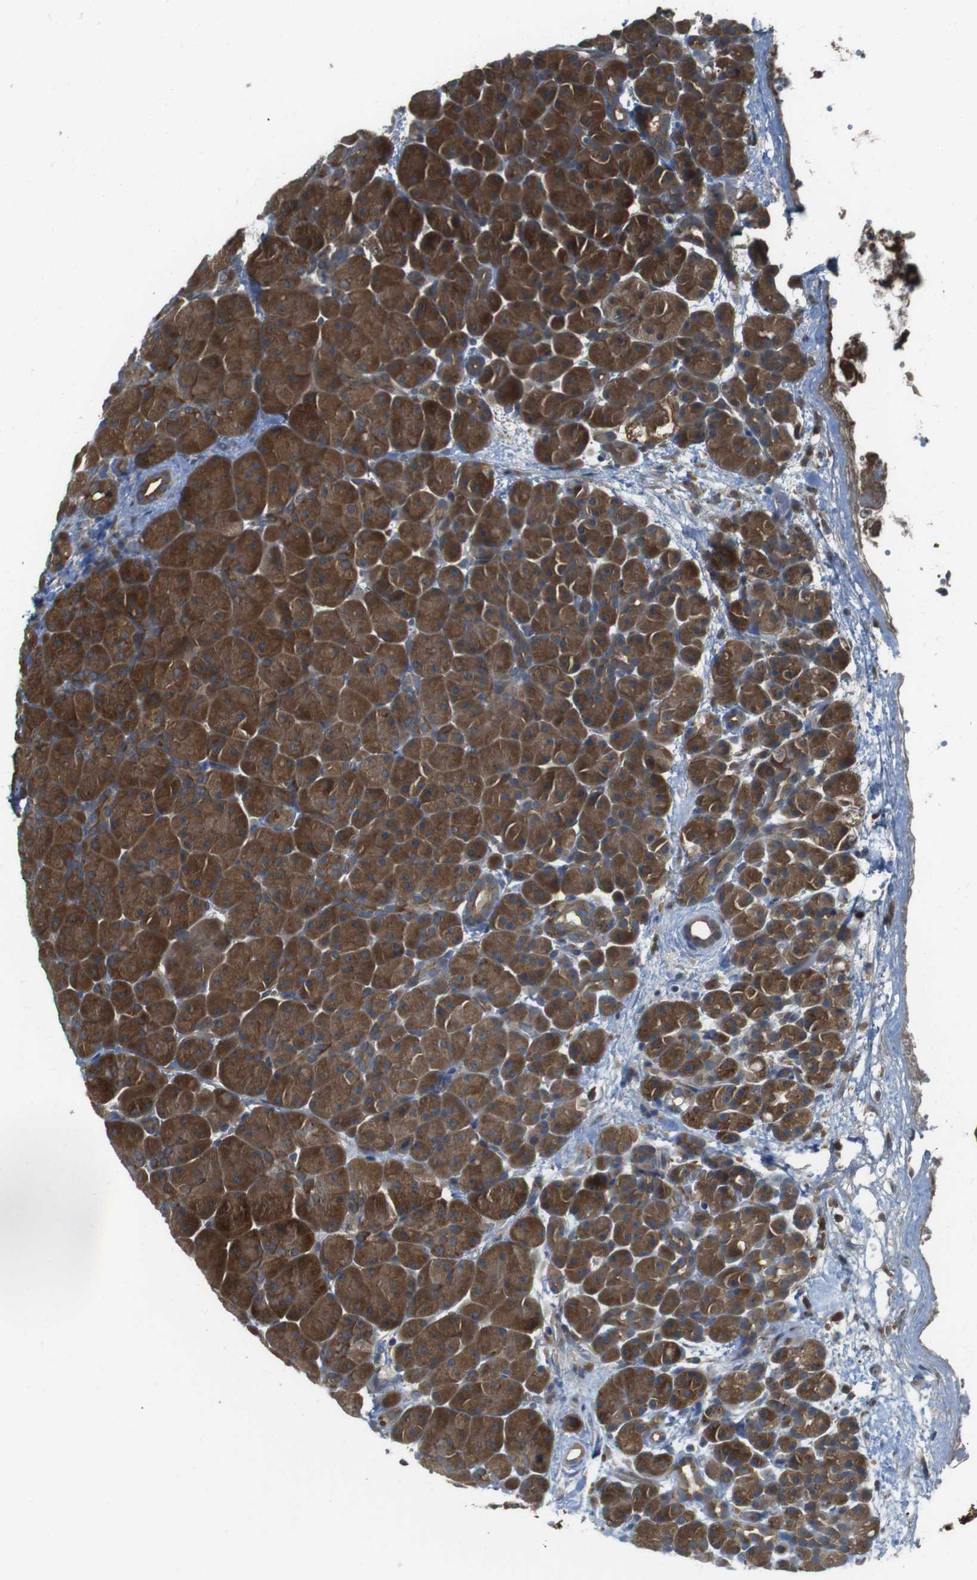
{"staining": {"intensity": "strong", "quantity": ">75%", "location": "cytoplasmic/membranous"}, "tissue": "pancreas", "cell_type": "Exocrine glandular cells", "image_type": "normal", "snomed": [{"axis": "morphology", "description": "Normal tissue, NOS"}, {"axis": "topography", "description": "Pancreas"}], "caption": "High-power microscopy captured an immunohistochemistry photomicrograph of benign pancreas, revealing strong cytoplasmic/membranous positivity in about >75% of exocrine glandular cells.", "gene": "LRRC3B", "patient": {"sex": "male", "age": 66}}